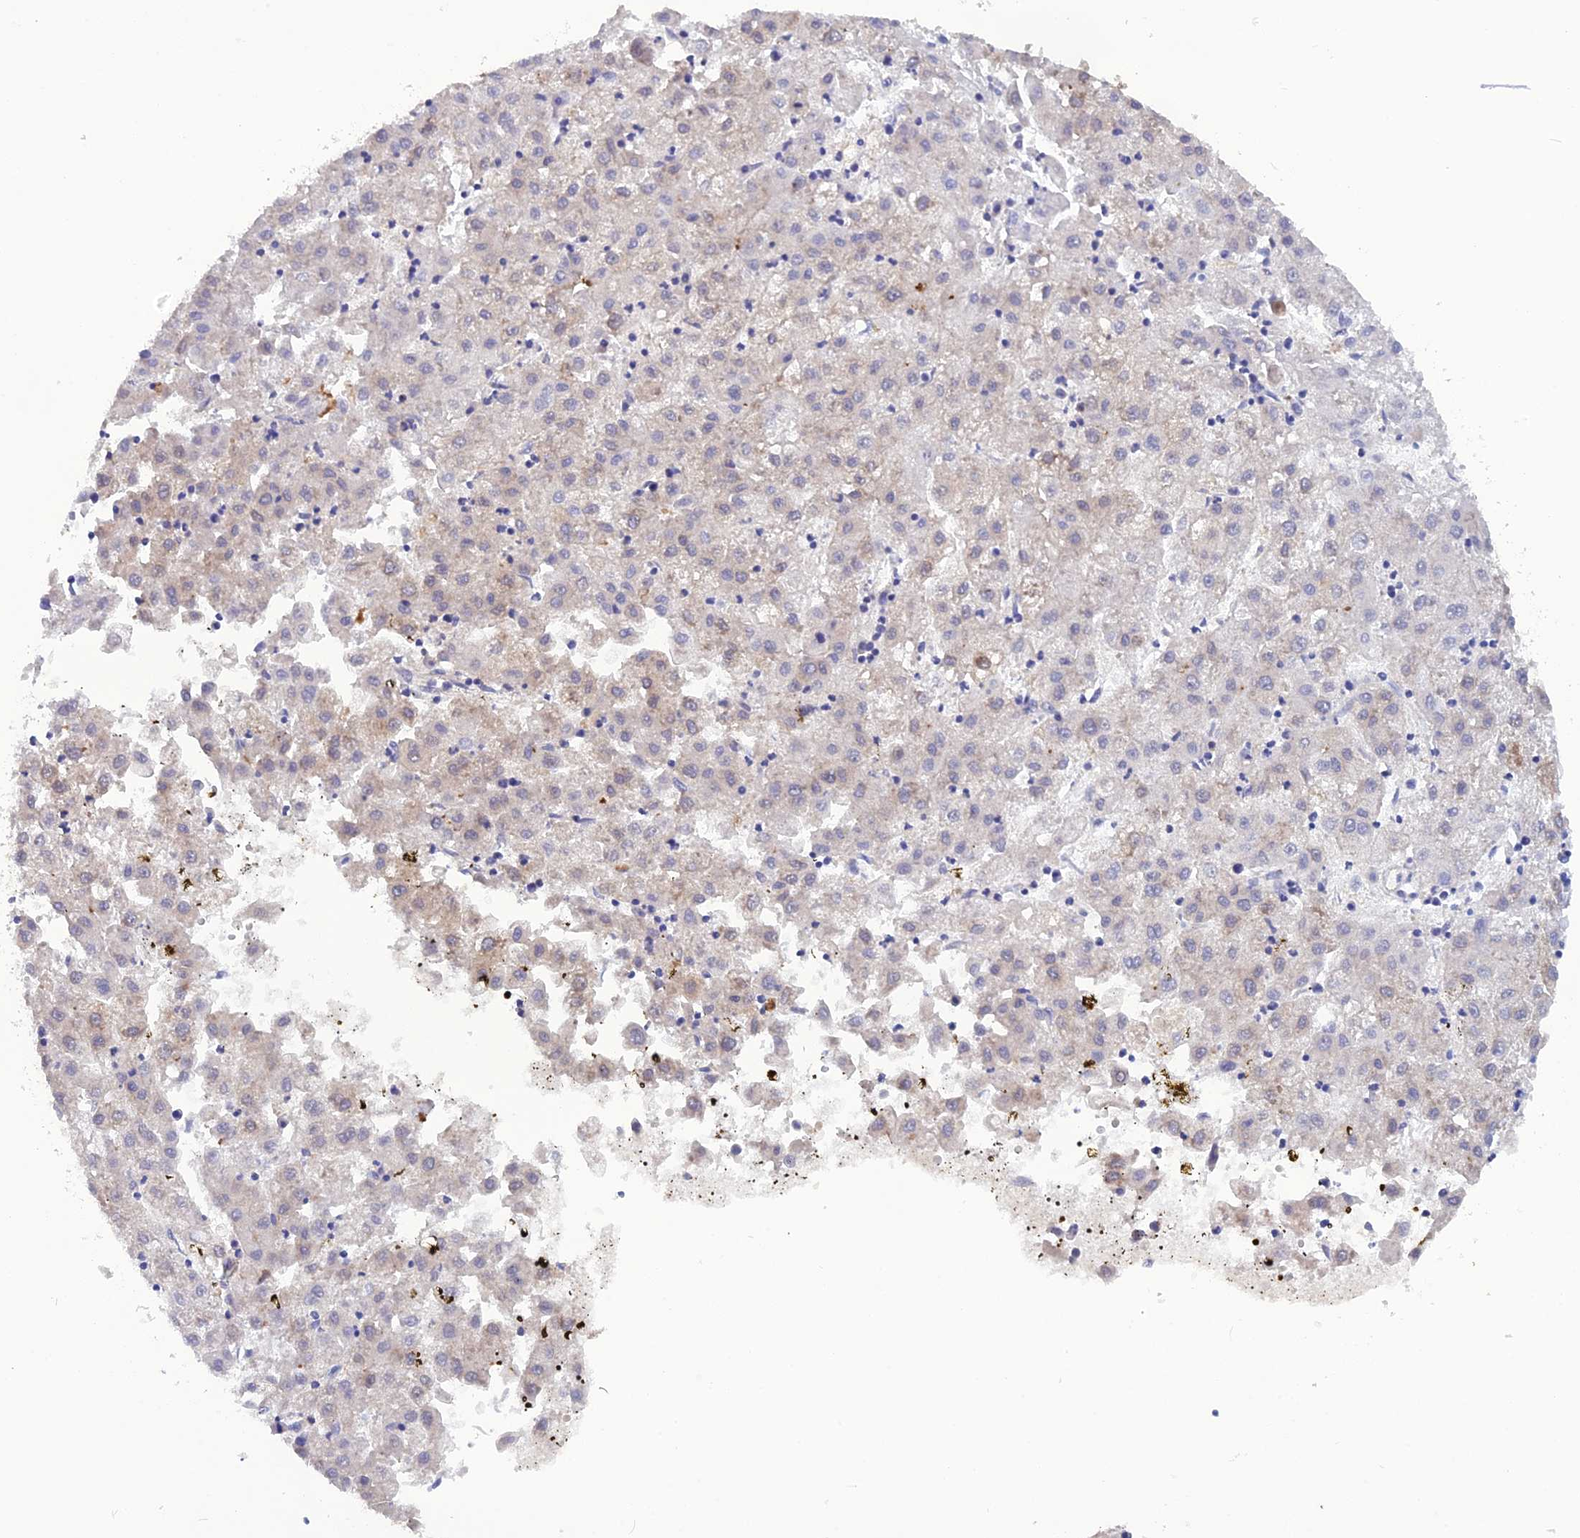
{"staining": {"intensity": "negative", "quantity": "none", "location": "none"}, "tissue": "liver cancer", "cell_type": "Tumor cells", "image_type": "cancer", "snomed": [{"axis": "morphology", "description": "Carcinoma, Hepatocellular, NOS"}, {"axis": "topography", "description": "Liver"}], "caption": "Immunohistochemistry photomicrograph of neoplastic tissue: human liver cancer (hepatocellular carcinoma) stained with DAB demonstrates no significant protein expression in tumor cells.", "gene": "HINT1", "patient": {"sex": "male", "age": 72}}